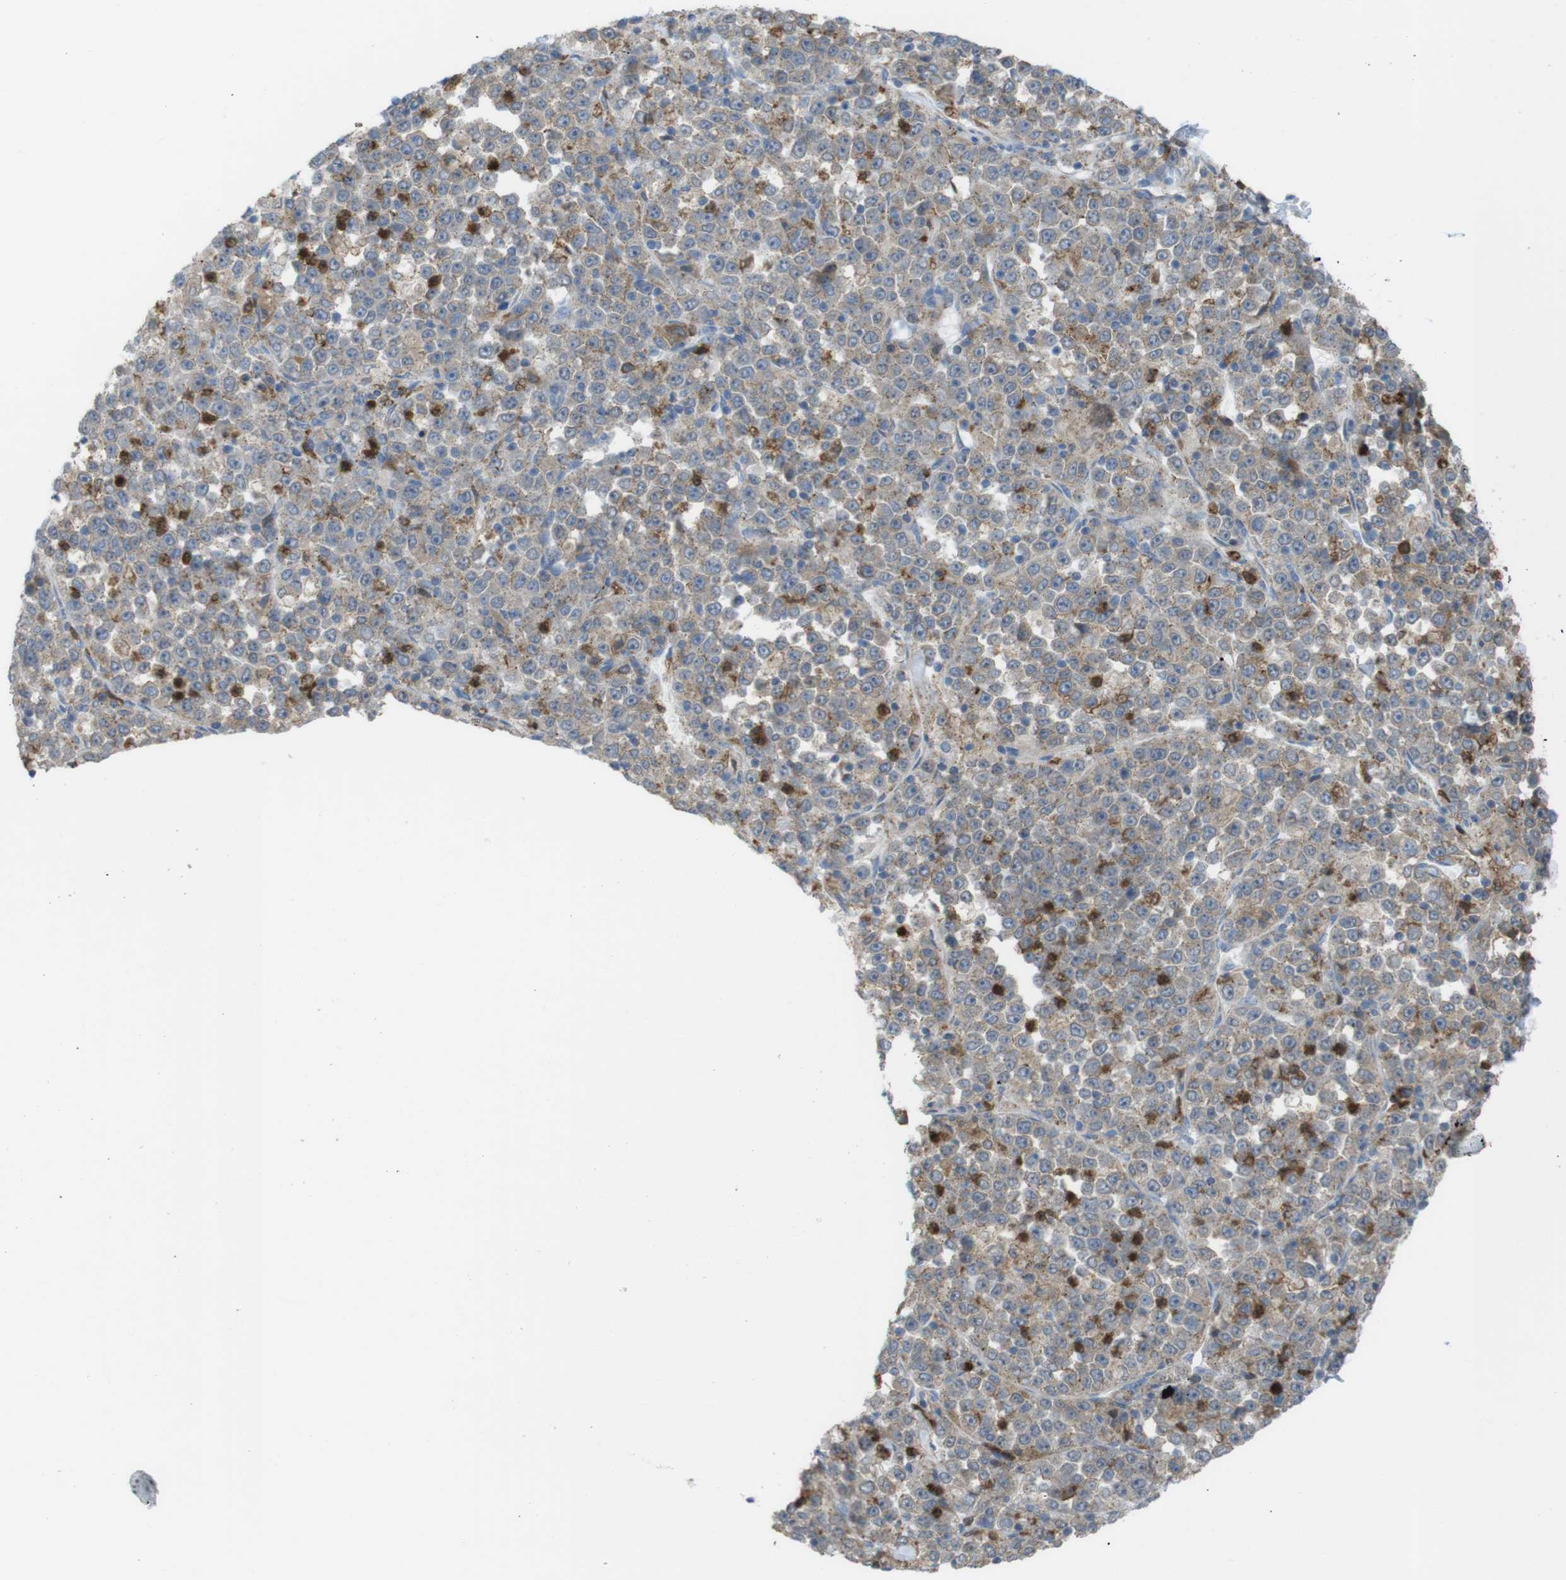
{"staining": {"intensity": "weak", "quantity": ">75%", "location": "cytoplasmic/membranous"}, "tissue": "stomach cancer", "cell_type": "Tumor cells", "image_type": "cancer", "snomed": [{"axis": "morphology", "description": "Normal tissue, NOS"}, {"axis": "morphology", "description": "Adenocarcinoma, NOS"}, {"axis": "topography", "description": "Stomach, upper"}, {"axis": "topography", "description": "Stomach"}], "caption": "DAB (3,3'-diaminobenzidine) immunohistochemical staining of human stomach adenocarcinoma reveals weak cytoplasmic/membranous protein staining in about >75% of tumor cells.", "gene": "PRKCD", "patient": {"sex": "male", "age": 59}}